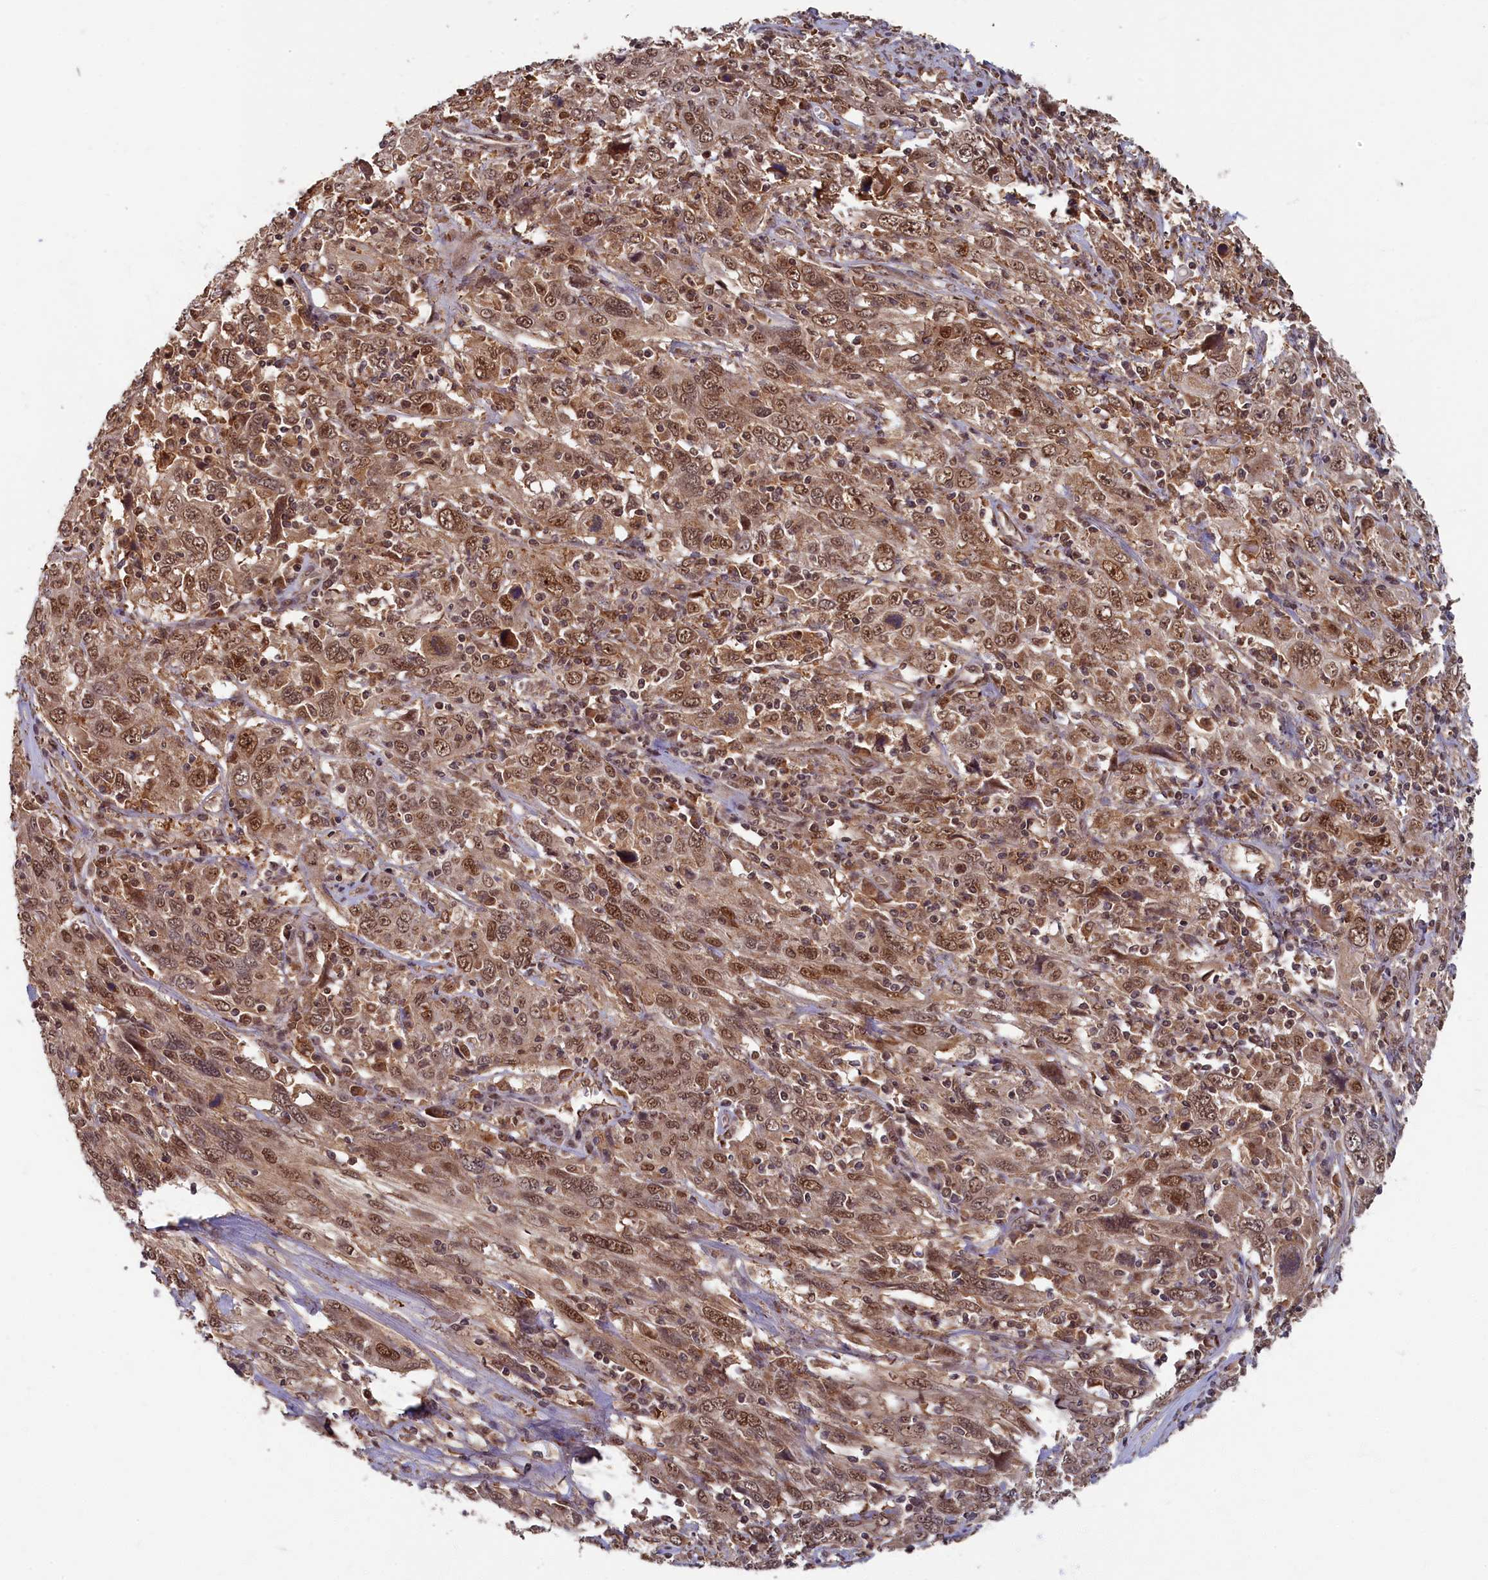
{"staining": {"intensity": "moderate", "quantity": ">75%", "location": "cytoplasmic/membranous,nuclear"}, "tissue": "cervical cancer", "cell_type": "Tumor cells", "image_type": "cancer", "snomed": [{"axis": "morphology", "description": "Squamous cell carcinoma, NOS"}, {"axis": "topography", "description": "Cervix"}], "caption": "High-power microscopy captured an immunohistochemistry micrograph of cervical cancer (squamous cell carcinoma), revealing moderate cytoplasmic/membranous and nuclear expression in about >75% of tumor cells.", "gene": "BRCA1", "patient": {"sex": "female", "age": 46}}